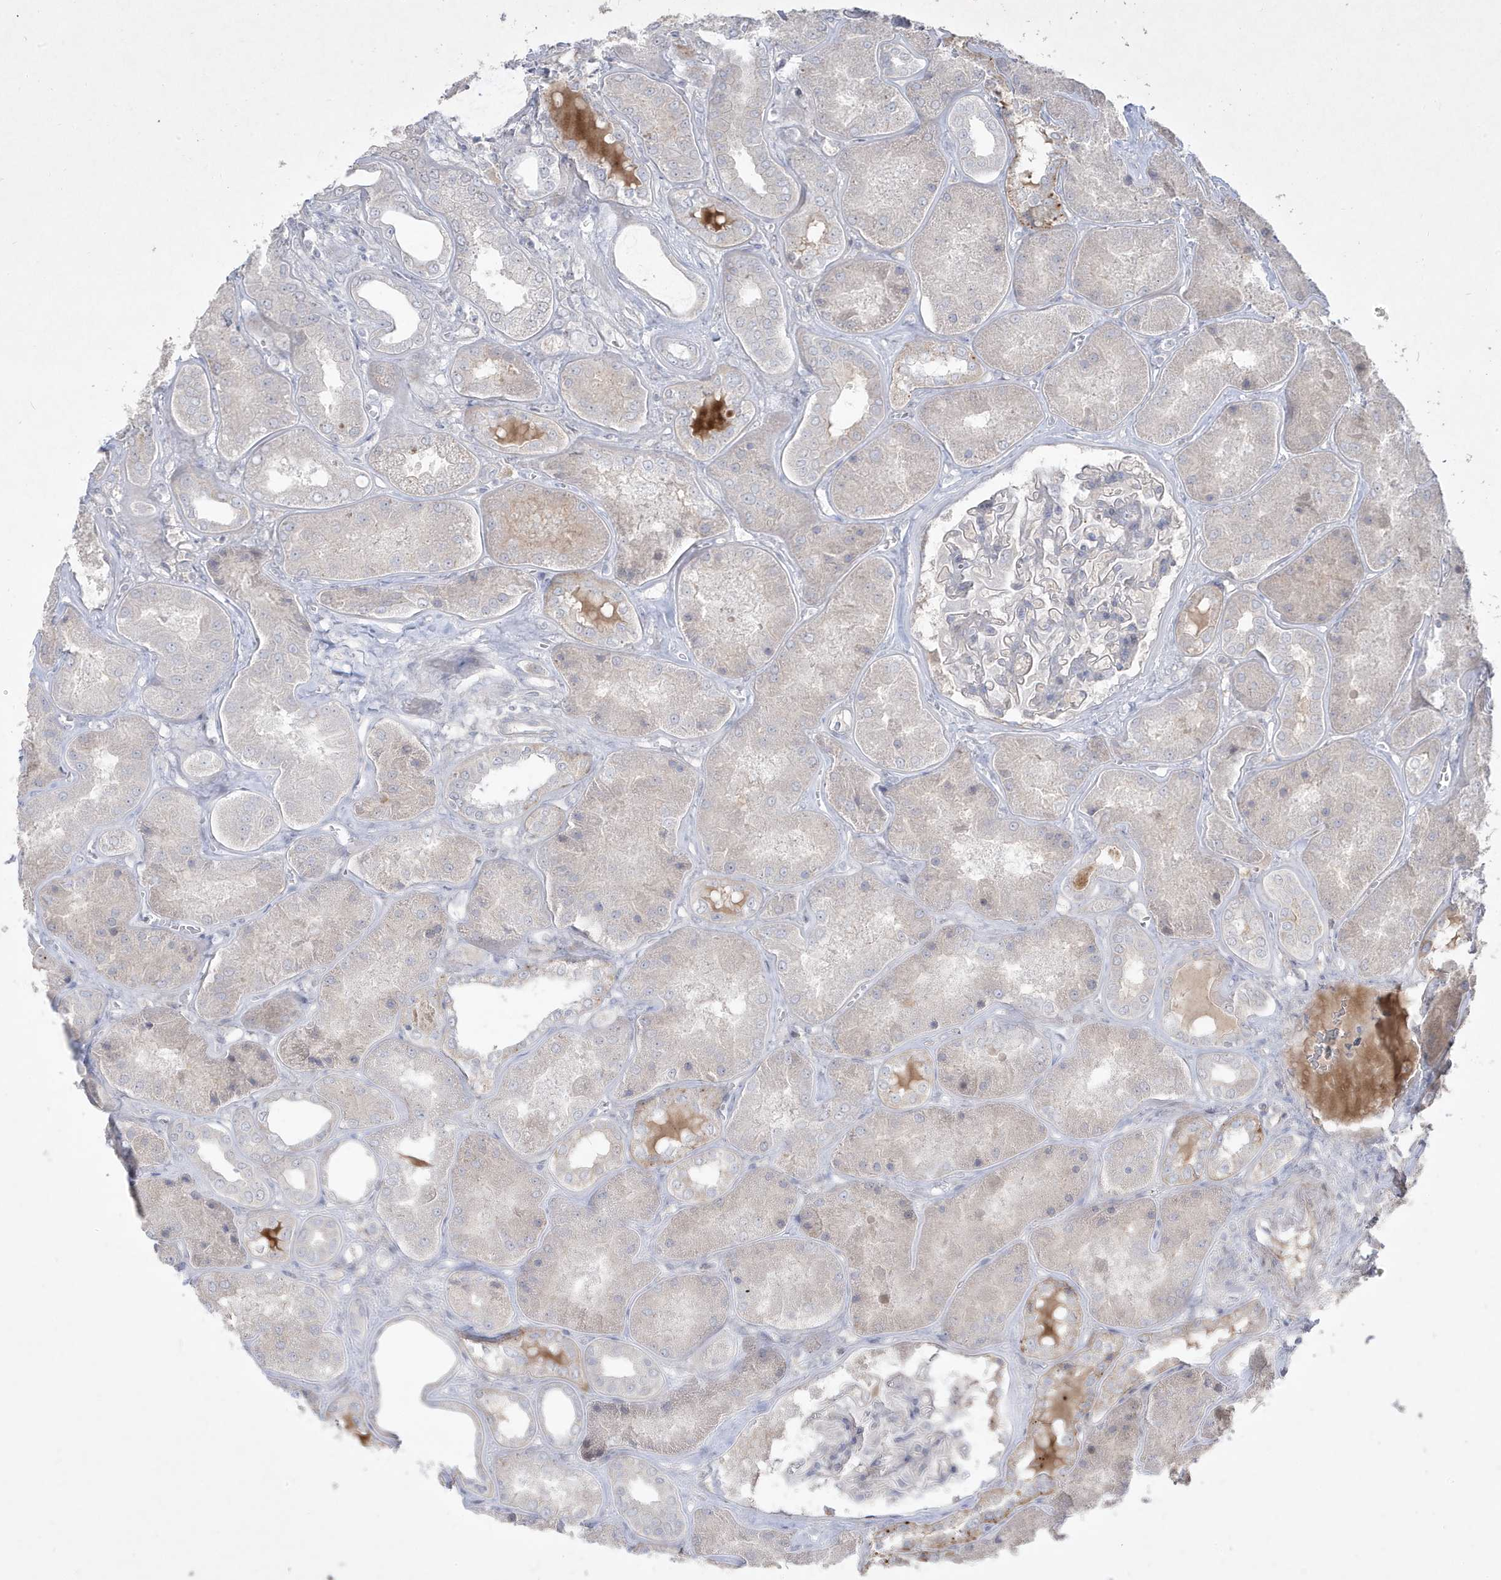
{"staining": {"intensity": "negative", "quantity": "none", "location": "none"}, "tissue": "kidney", "cell_type": "Cells in glomeruli", "image_type": "normal", "snomed": [{"axis": "morphology", "description": "Normal tissue, NOS"}, {"axis": "topography", "description": "Kidney"}], "caption": "This is a micrograph of immunohistochemistry staining of normal kidney, which shows no expression in cells in glomeruli. Brightfield microscopy of IHC stained with DAB (3,3'-diaminobenzidine) (brown) and hematoxylin (blue), captured at high magnification.", "gene": "RGL4", "patient": {"sex": "female", "age": 56}}